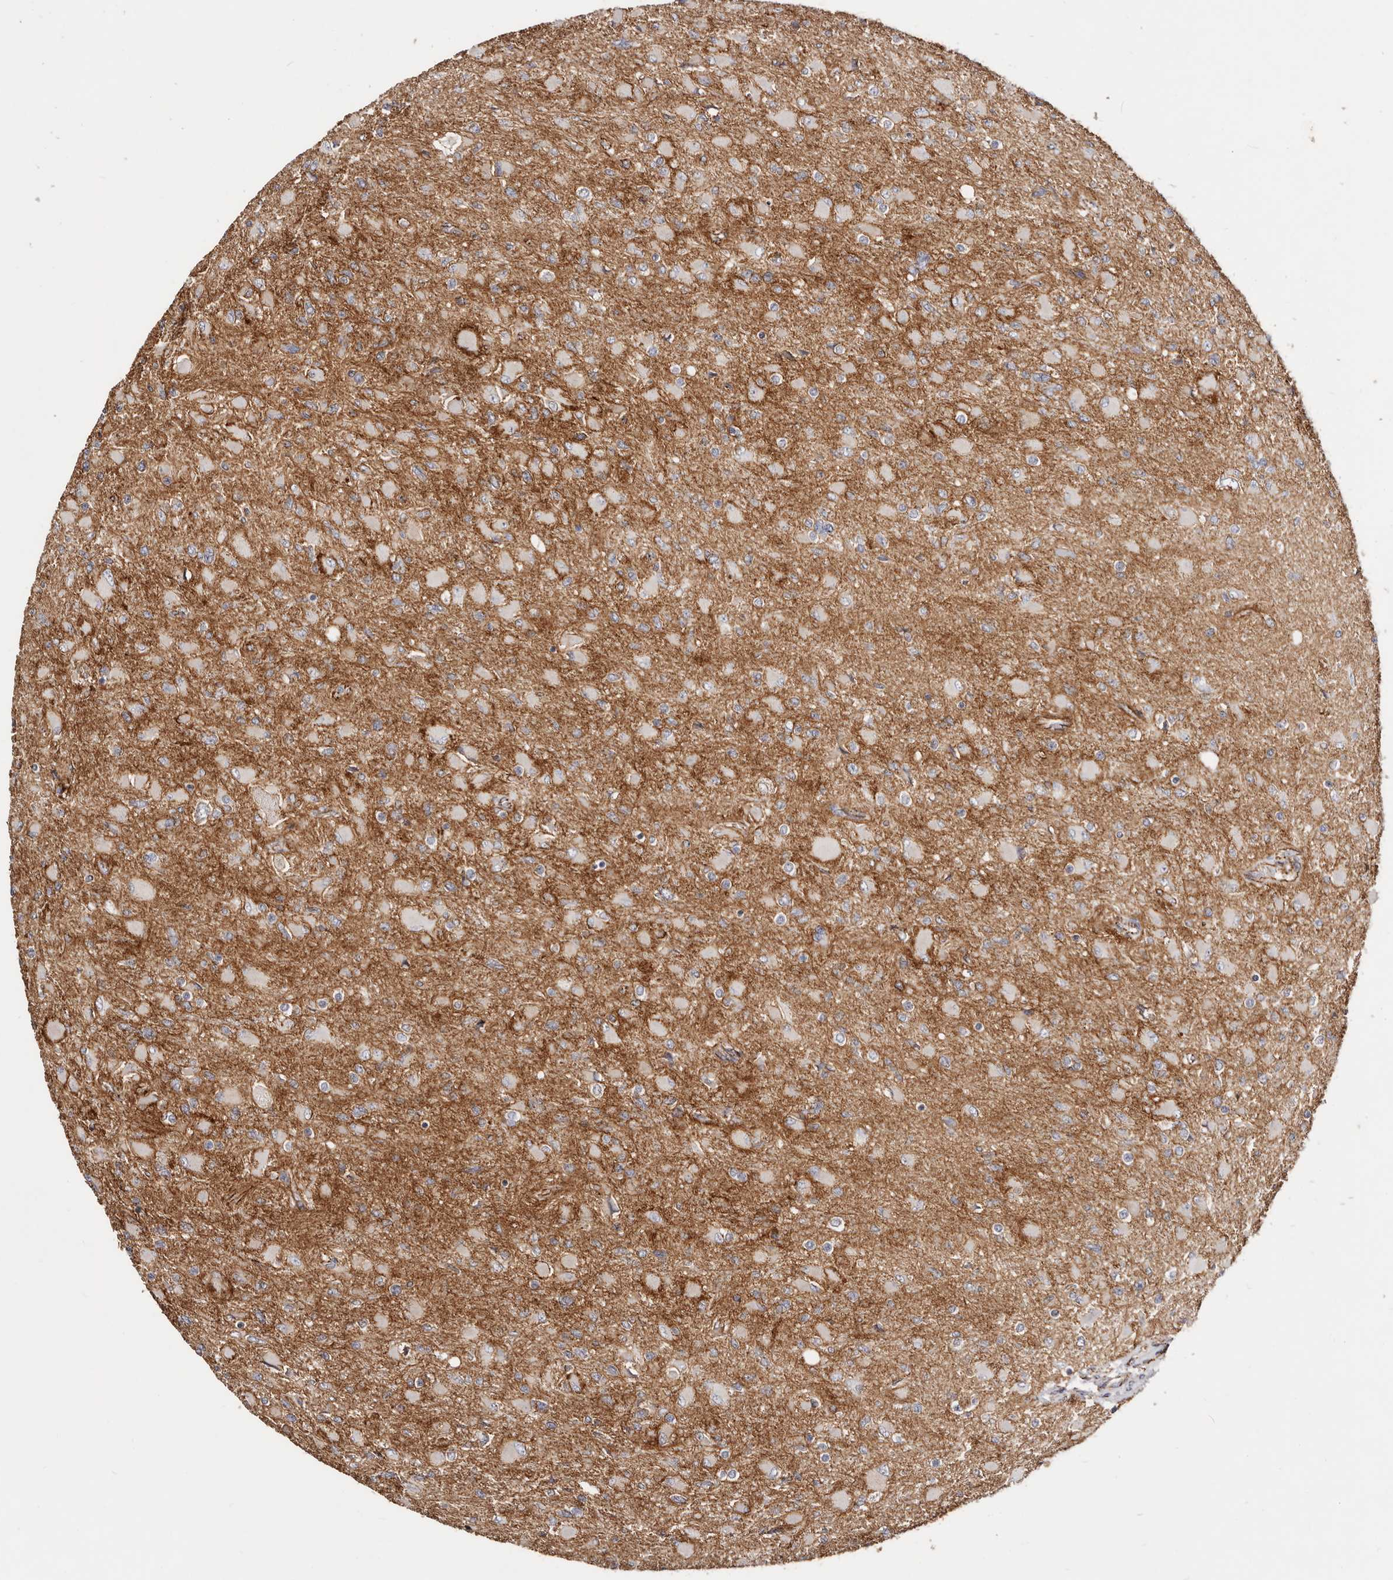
{"staining": {"intensity": "negative", "quantity": "none", "location": "none"}, "tissue": "glioma", "cell_type": "Tumor cells", "image_type": "cancer", "snomed": [{"axis": "morphology", "description": "Glioma, malignant, High grade"}, {"axis": "topography", "description": "Cerebral cortex"}], "caption": "Immunohistochemistry histopathology image of glioma stained for a protein (brown), which exhibits no positivity in tumor cells. (Stains: DAB (3,3'-diaminobenzidine) IHC with hematoxylin counter stain, Microscopy: brightfield microscopy at high magnification).", "gene": "CTNNB1", "patient": {"sex": "female", "age": 36}}